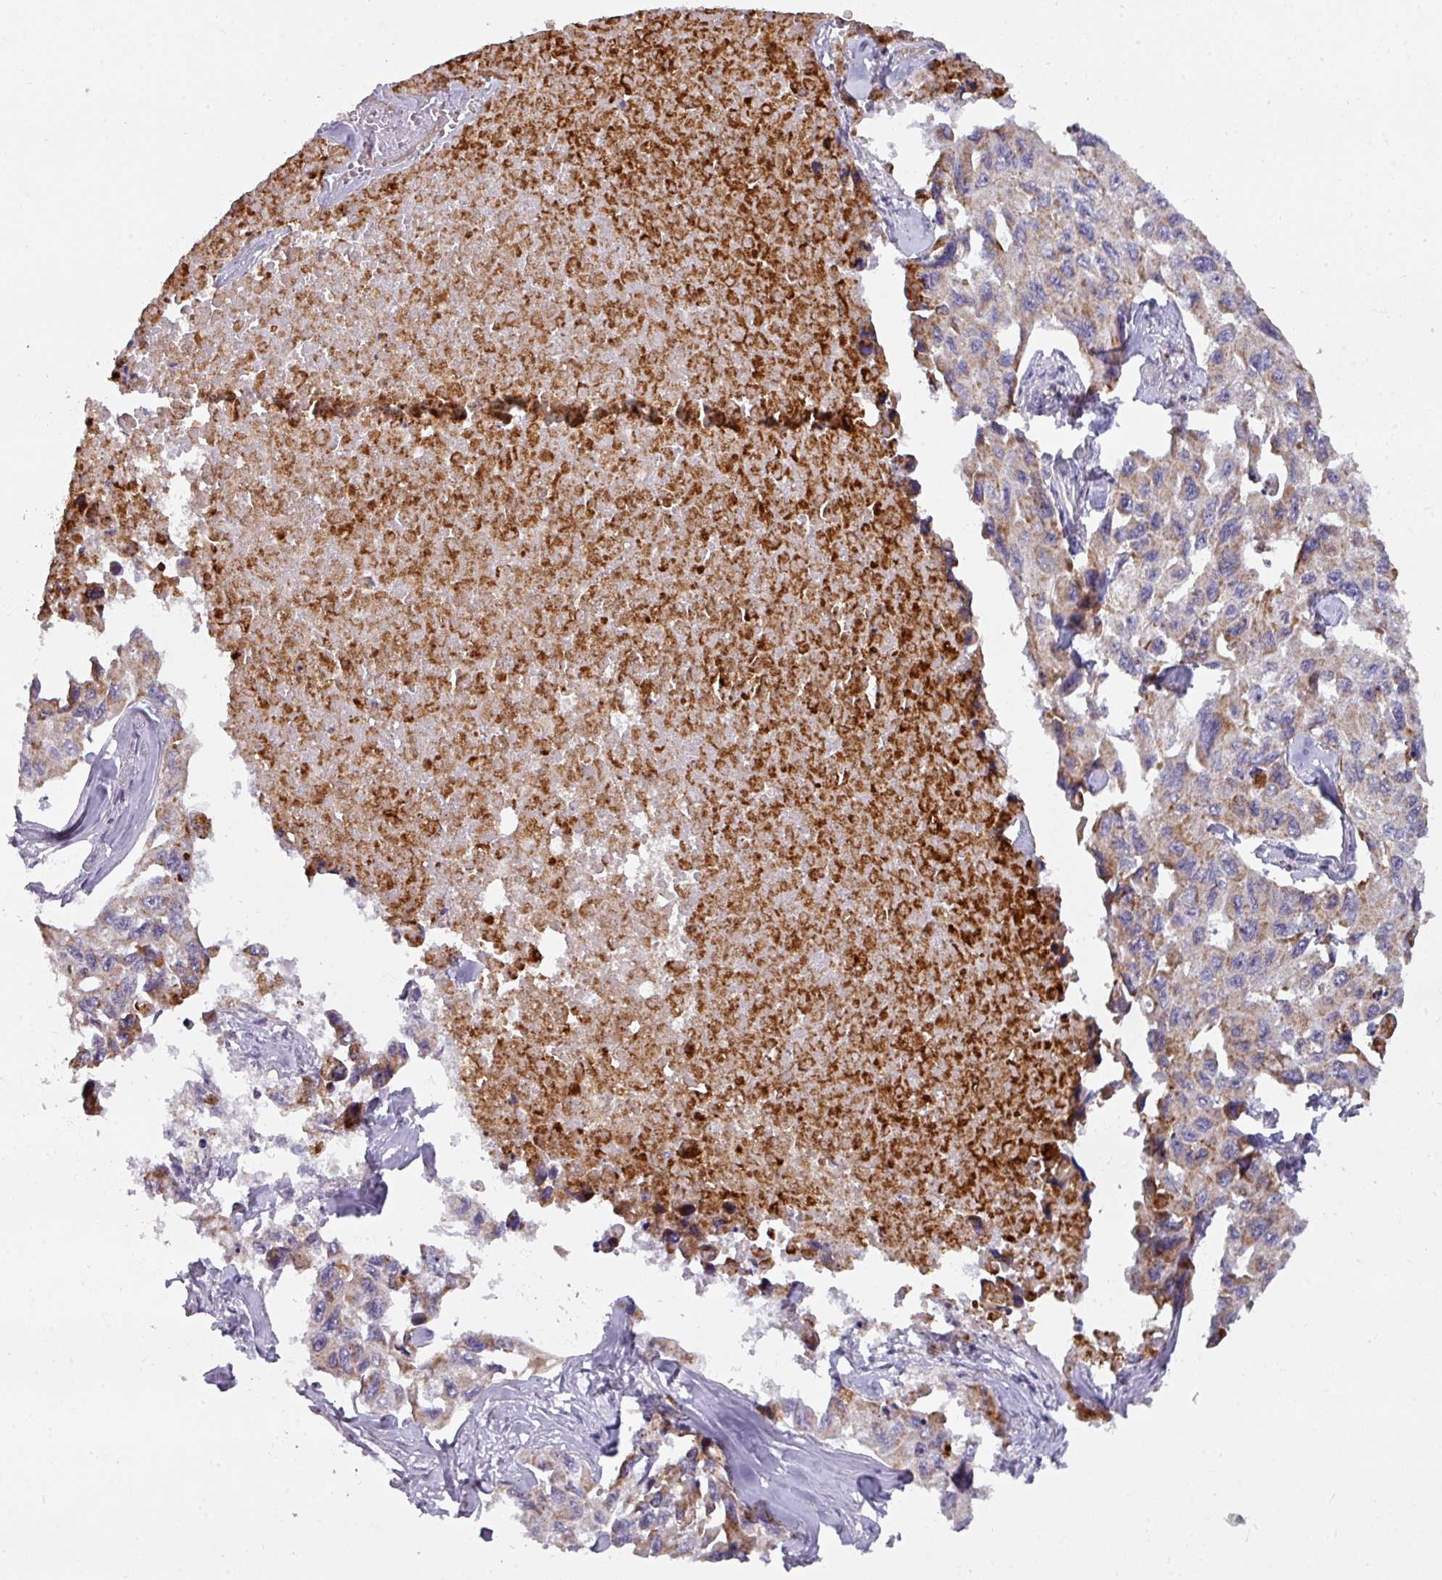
{"staining": {"intensity": "moderate", "quantity": "25%-75%", "location": "cytoplasmic/membranous"}, "tissue": "lung cancer", "cell_type": "Tumor cells", "image_type": "cancer", "snomed": [{"axis": "morphology", "description": "Adenocarcinoma, NOS"}, {"axis": "topography", "description": "Lung"}], "caption": "This micrograph shows immunohistochemistry (IHC) staining of human lung adenocarcinoma, with medium moderate cytoplasmic/membranous expression in about 25%-75% of tumor cells.", "gene": "C2orf68", "patient": {"sex": "male", "age": 64}}